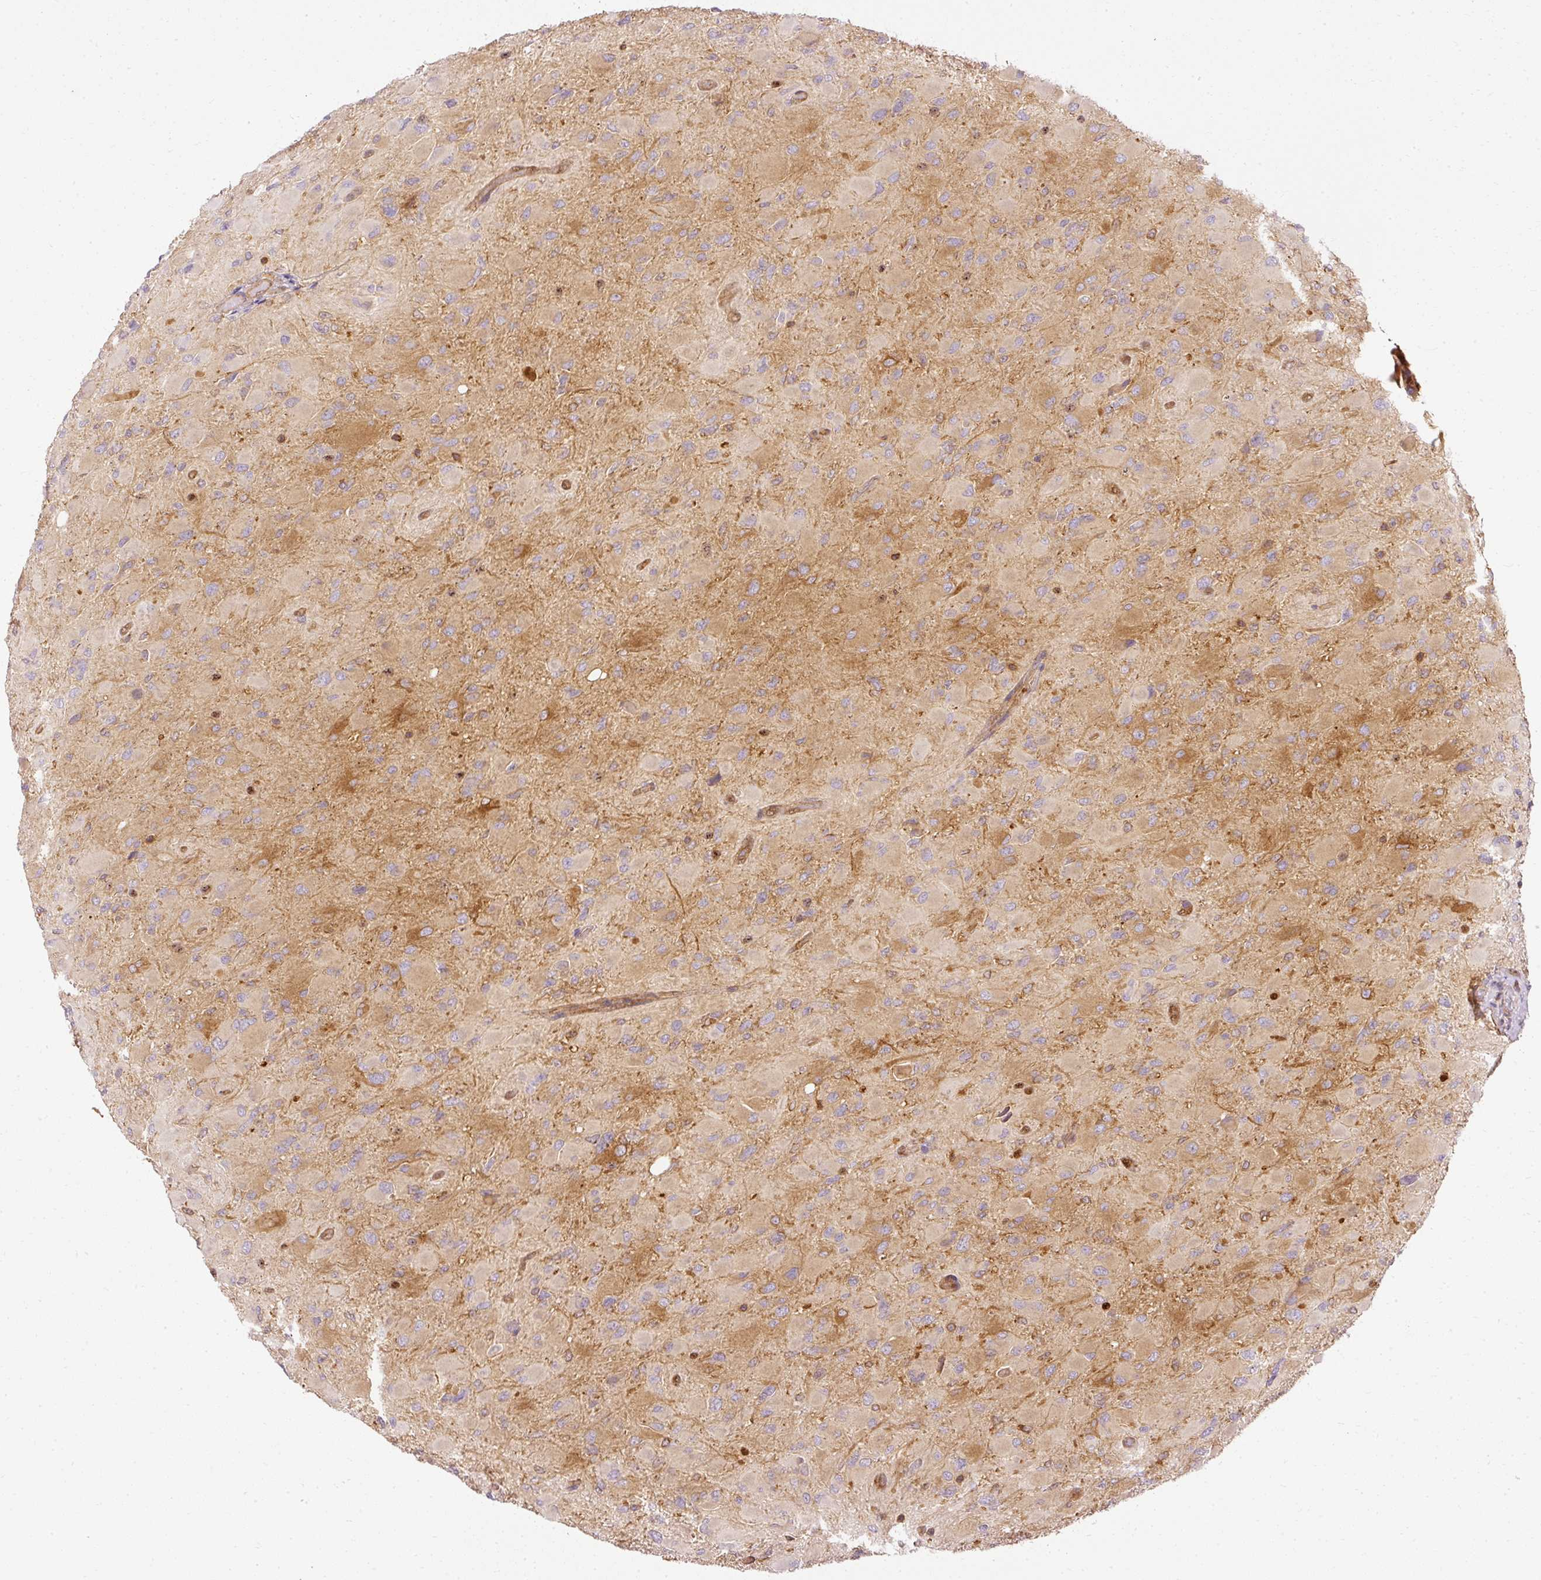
{"staining": {"intensity": "negative", "quantity": "none", "location": "none"}, "tissue": "glioma", "cell_type": "Tumor cells", "image_type": "cancer", "snomed": [{"axis": "morphology", "description": "Glioma, malignant, High grade"}, {"axis": "topography", "description": "Cerebral cortex"}], "caption": "The histopathology image displays no staining of tumor cells in malignant glioma (high-grade).", "gene": "ARMH3", "patient": {"sex": "female", "age": 36}}